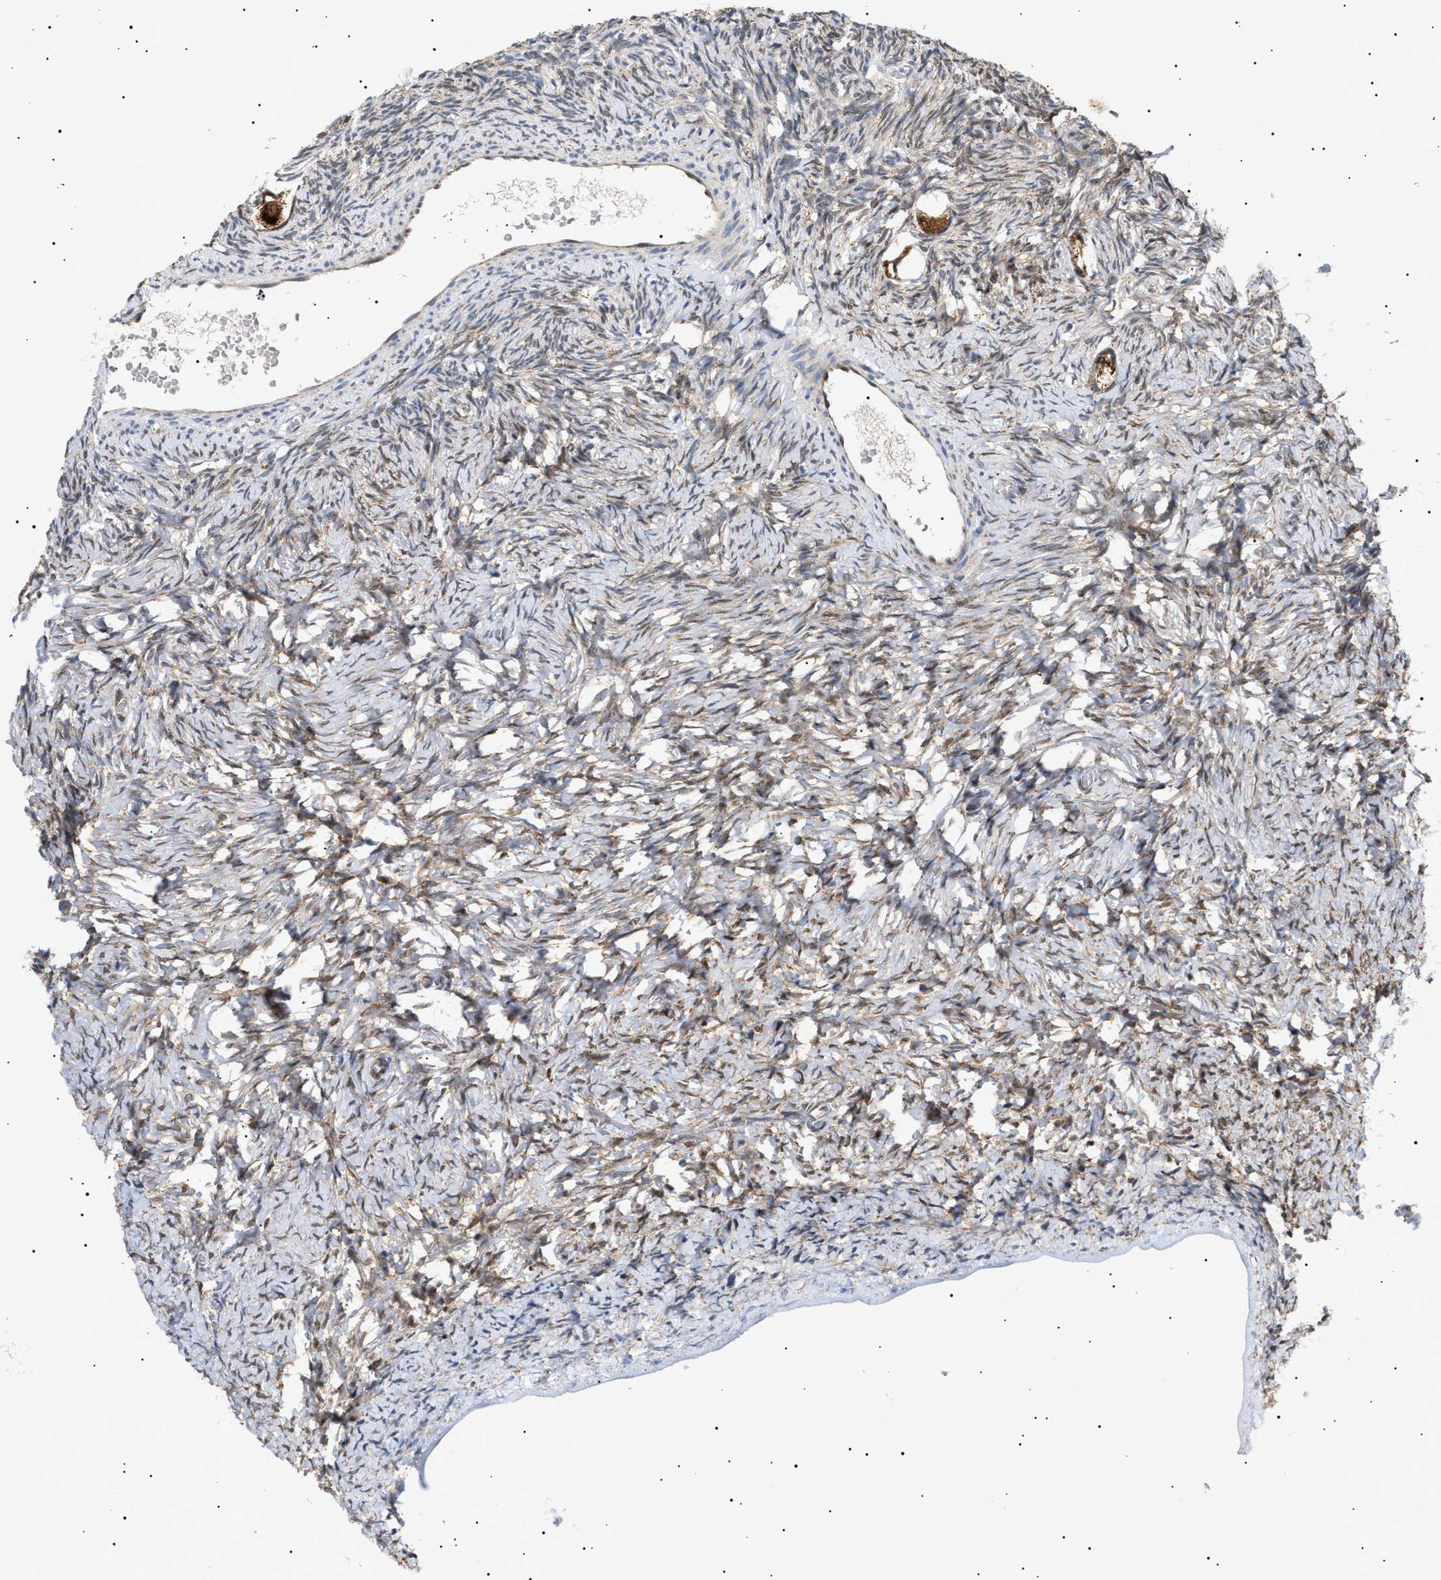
{"staining": {"intensity": "strong", "quantity": ">75%", "location": "cytoplasmic/membranous"}, "tissue": "ovary", "cell_type": "Follicle cells", "image_type": "normal", "snomed": [{"axis": "morphology", "description": "Normal tissue, NOS"}, {"axis": "topography", "description": "Ovary"}], "caption": "A high amount of strong cytoplasmic/membranous positivity is seen in approximately >75% of follicle cells in unremarkable ovary.", "gene": "SIRT5", "patient": {"sex": "female", "age": 27}}